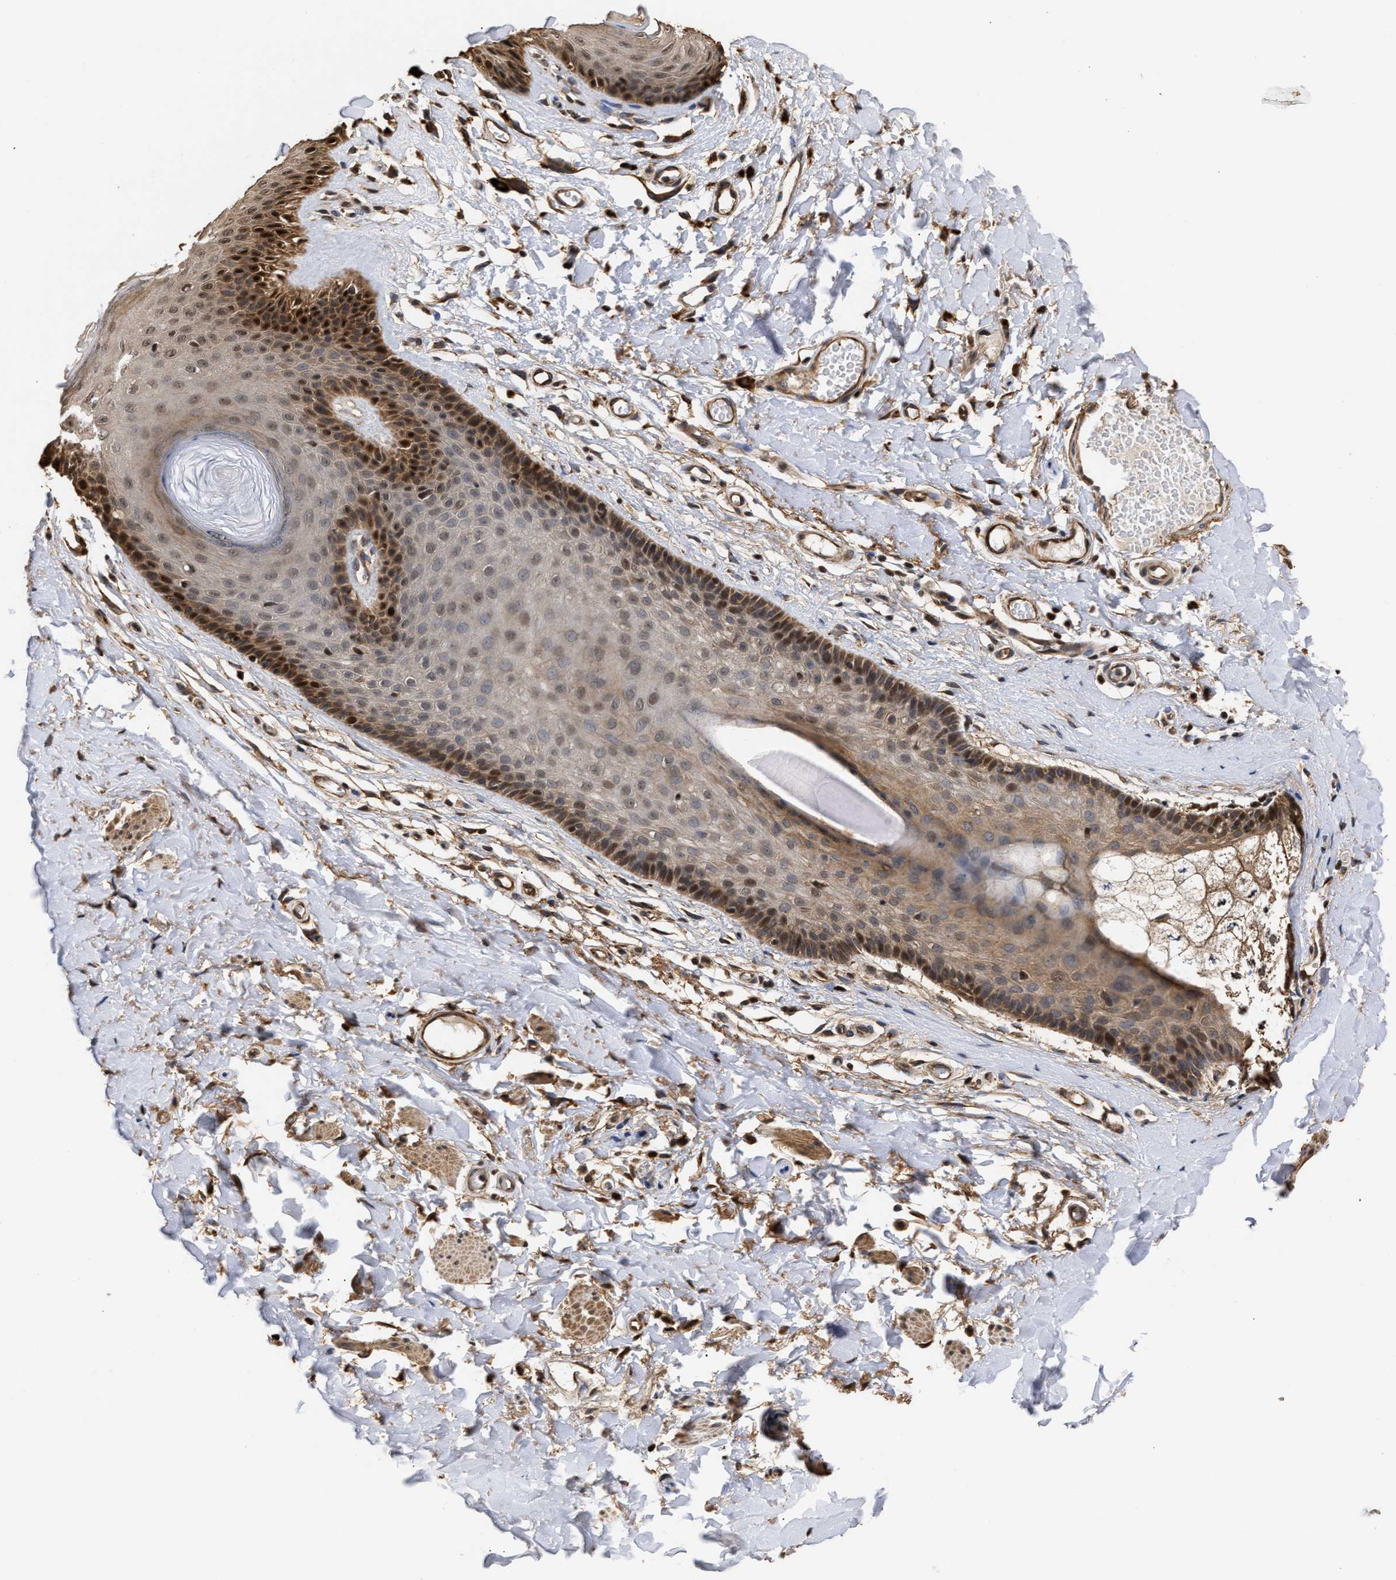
{"staining": {"intensity": "strong", "quantity": "<25%", "location": "cytoplasmic/membranous,nuclear"}, "tissue": "skin", "cell_type": "Epidermal cells", "image_type": "normal", "snomed": [{"axis": "morphology", "description": "Normal tissue, NOS"}, {"axis": "topography", "description": "Vulva"}], "caption": "Human skin stained for a protein (brown) displays strong cytoplasmic/membranous,nuclear positive positivity in about <25% of epidermal cells.", "gene": "GOSR1", "patient": {"sex": "female", "age": 73}}